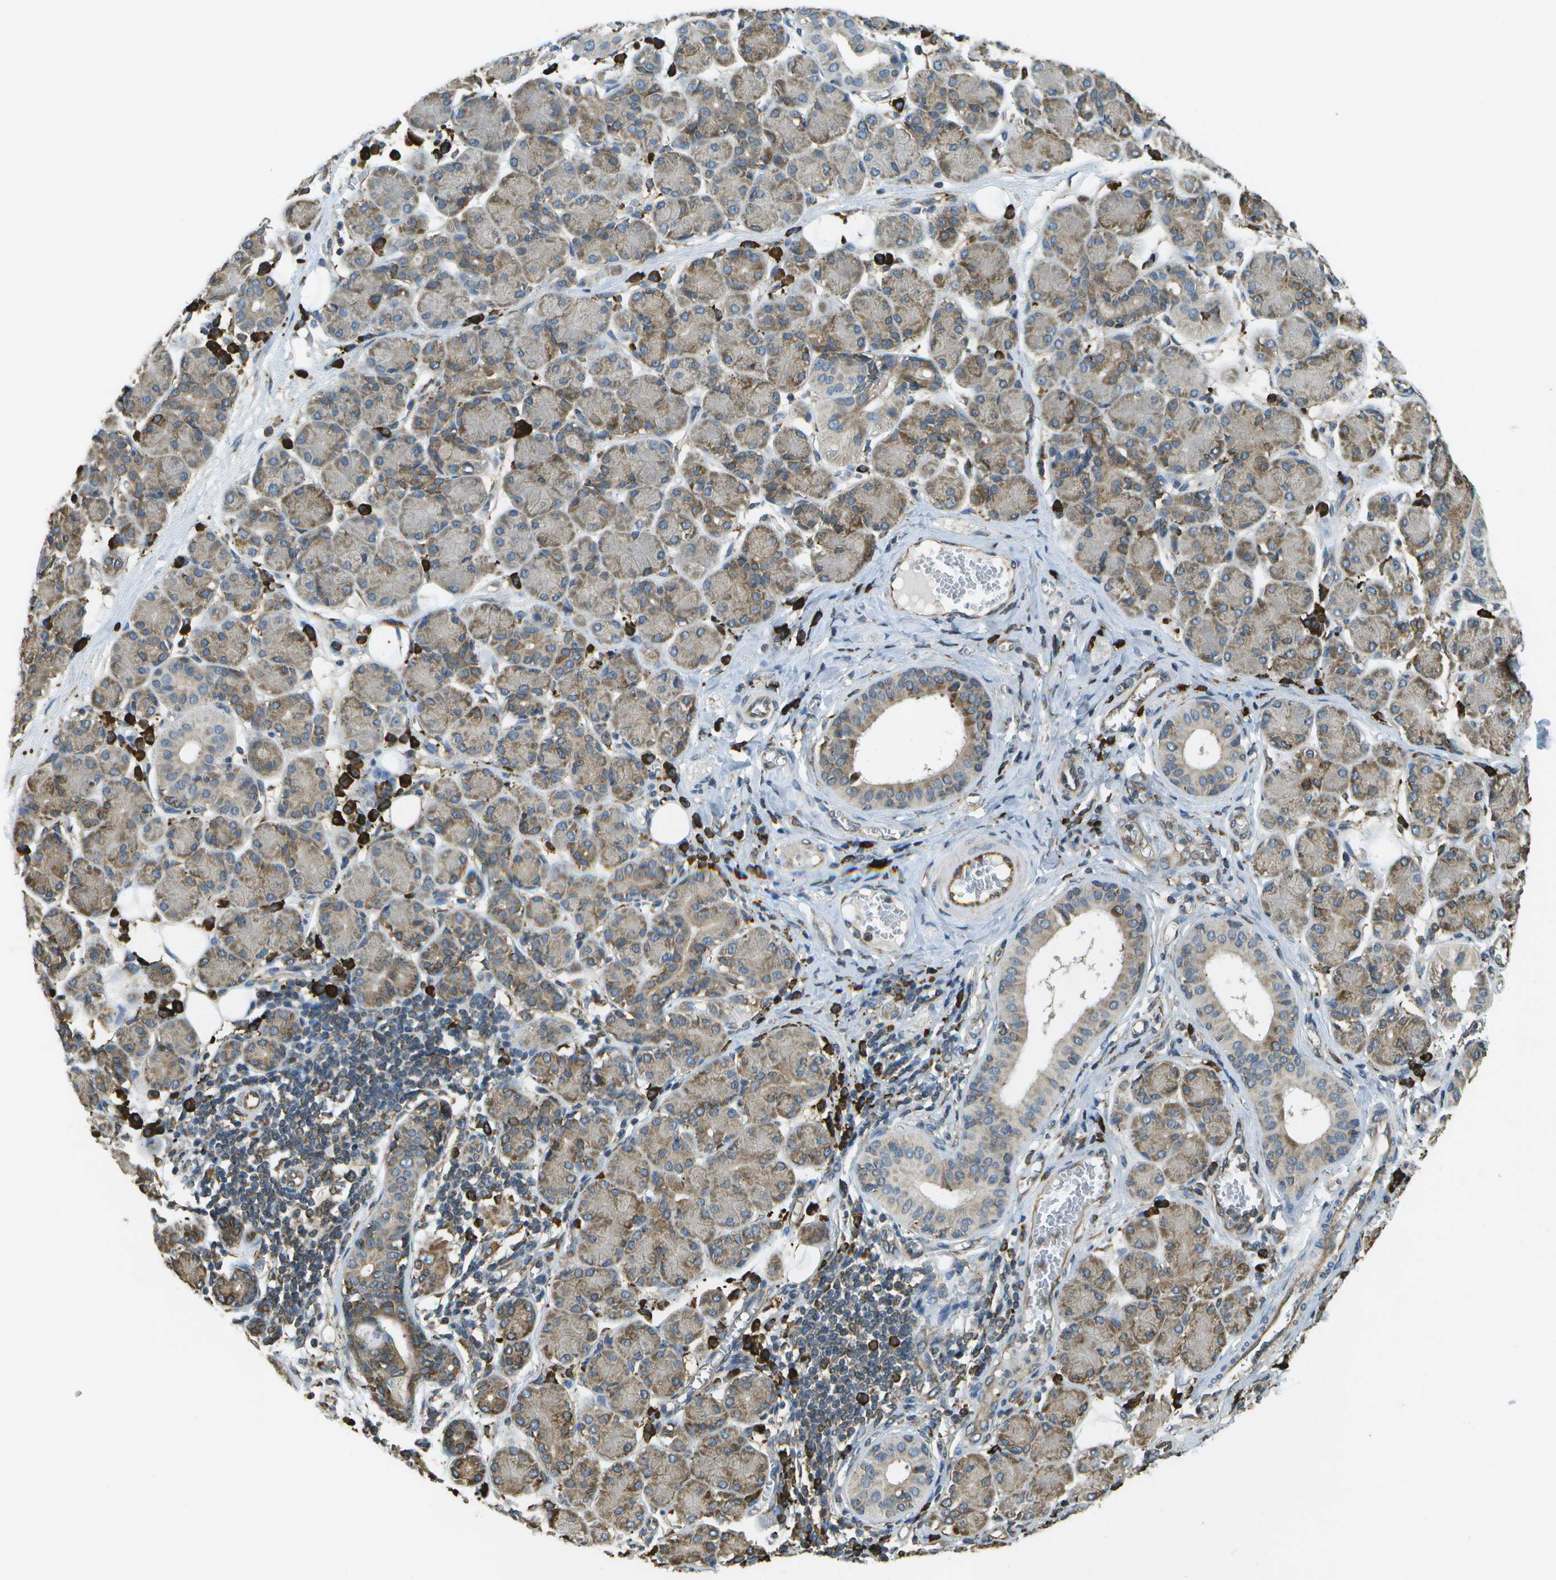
{"staining": {"intensity": "moderate", "quantity": "25%-75%", "location": "cytoplasmic/membranous"}, "tissue": "salivary gland", "cell_type": "Glandular cells", "image_type": "normal", "snomed": [{"axis": "morphology", "description": "Normal tissue, NOS"}, {"axis": "morphology", "description": "Inflammation, NOS"}, {"axis": "topography", "description": "Lymph node"}, {"axis": "topography", "description": "Salivary gland"}], "caption": "Glandular cells exhibit medium levels of moderate cytoplasmic/membranous positivity in about 25%-75% of cells in normal human salivary gland. Nuclei are stained in blue.", "gene": "PDIA4", "patient": {"sex": "male", "age": 3}}